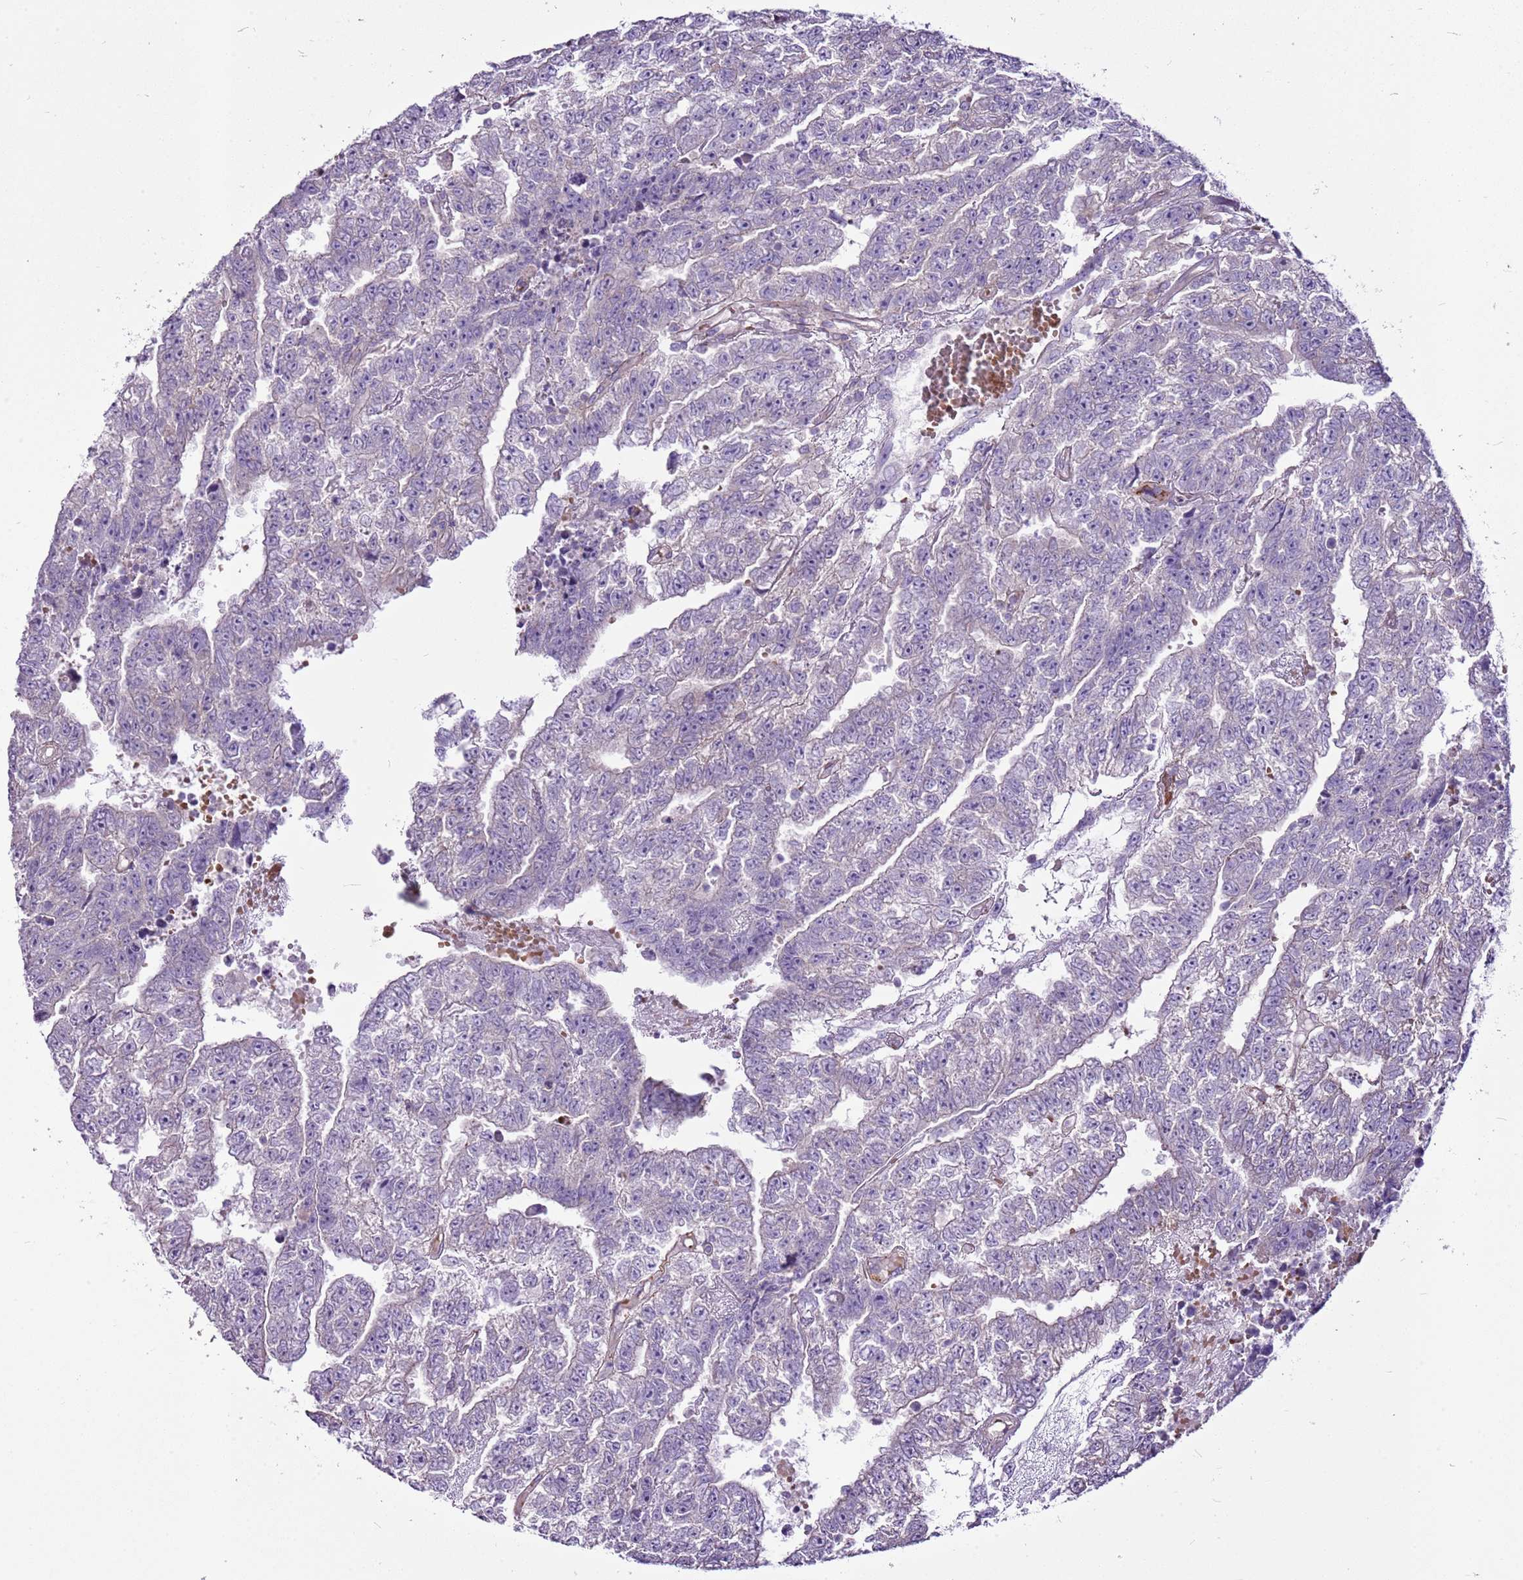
{"staining": {"intensity": "negative", "quantity": "none", "location": "none"}, "tissue": "testis cancer", "cell_type": "Tumor cells", "image_type": "cancer", "snomed": [{"axis": "morphology", "description": "Carcinoma, Embryonal, NOS"}, {"axis": "topography", "description": "Testis"}], "caption": "Histopathology image shows no significant protein staining in tumor cells of testis embryonal carcinoma.", "gene": "CHAC2", "patient": {"sex": "male", "age": 25}}